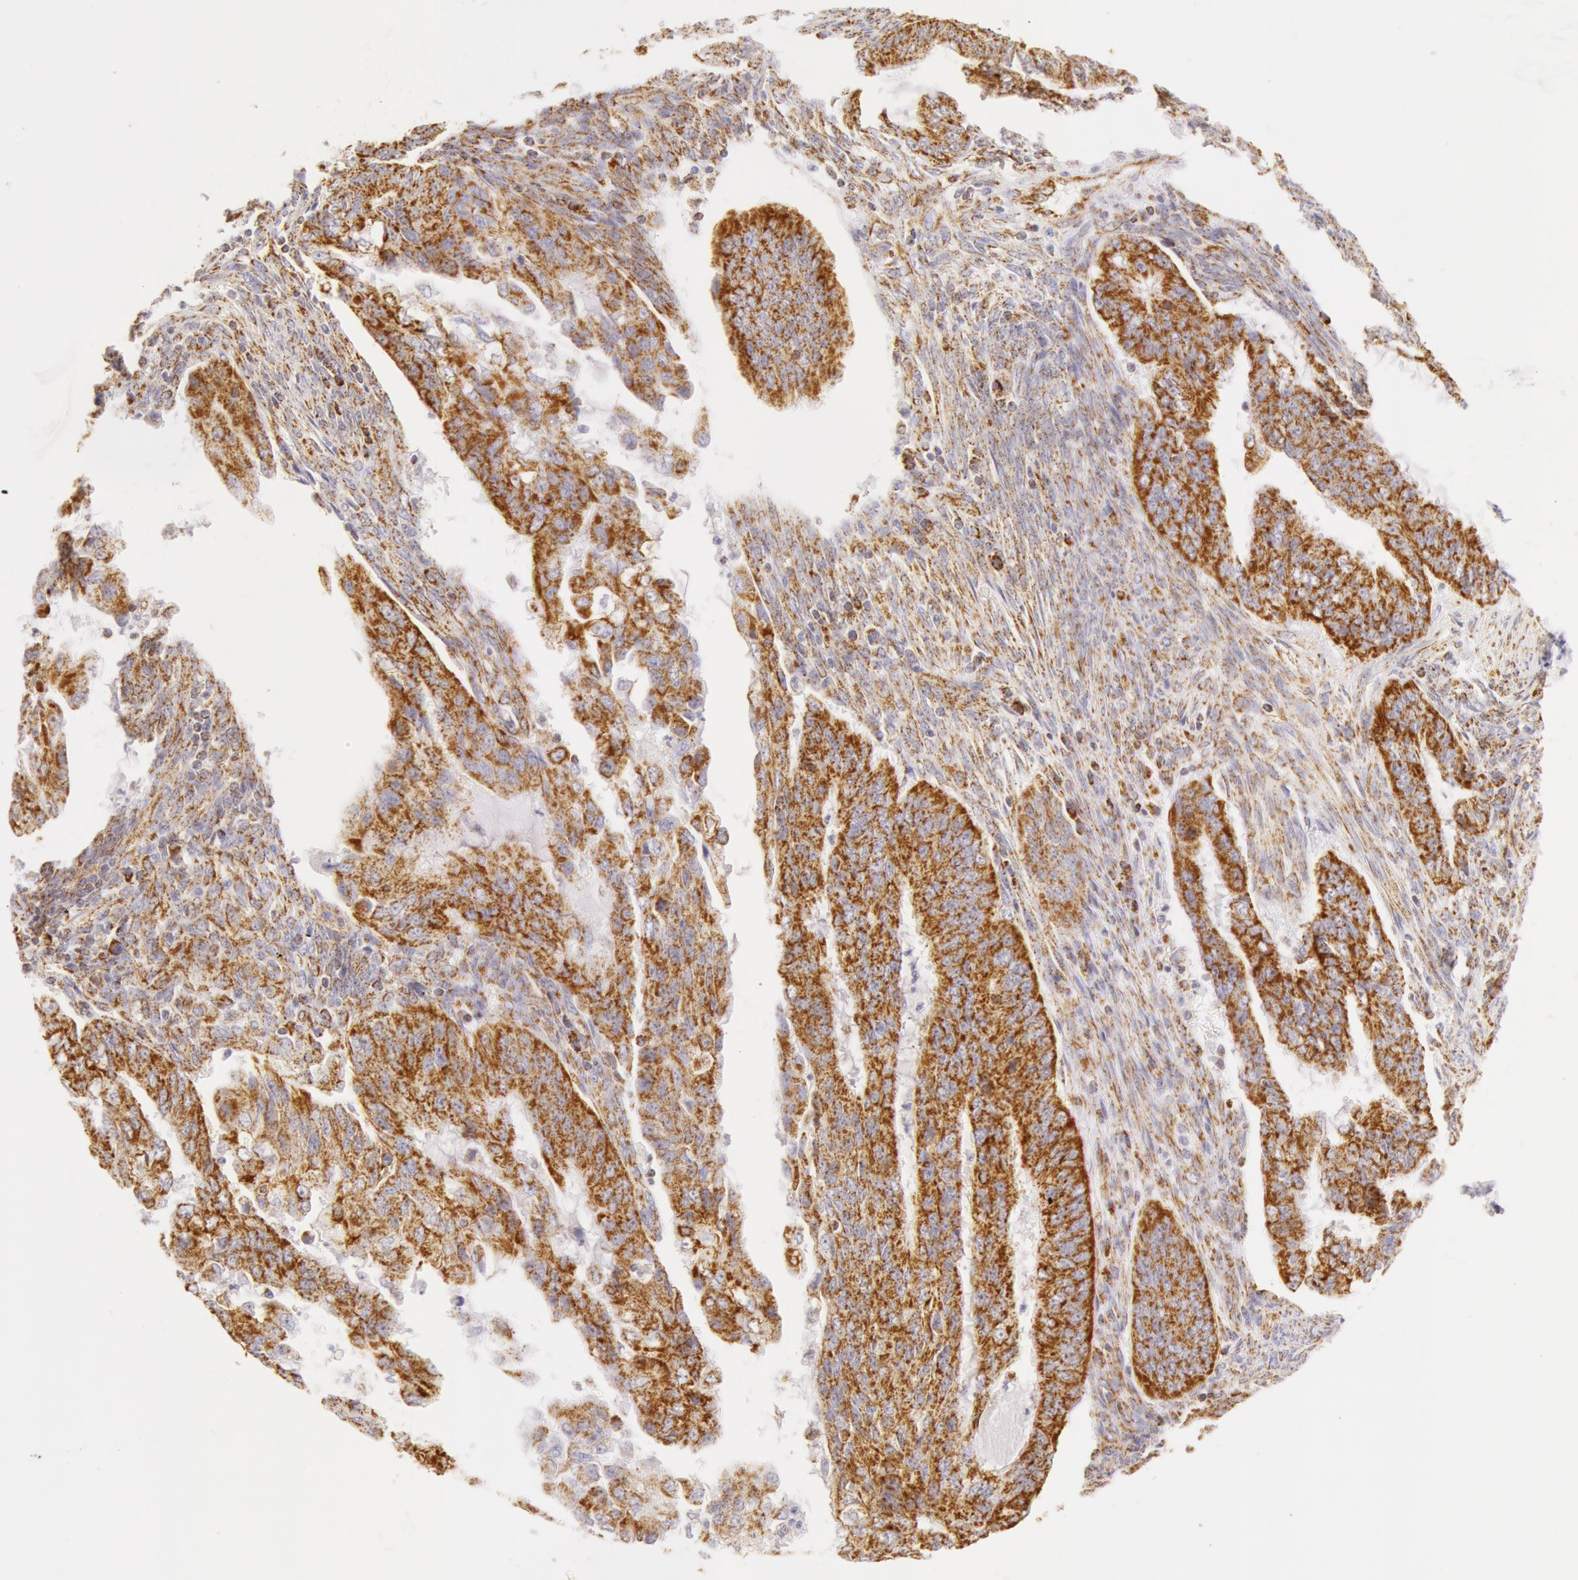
{"staining": {"intensity": "moderate", "quantity": ">75%", "location": "cytoplasmic/membranous"}, "tissue": "endometrial cancer", "cell_type": "Tumor cells", "image_type": "cancer", "snomed": [{"axis": "morphology", "description": "Adenocarcinoma, NOS"}, {"axis": "topography", "description": "Endometrium"}], "caption": "About >75% of tumor cells in human endometrial adenocarcinoma reveal moderate cytoplasmic/membranous protein positivity as visualized by brown immunohistochemical staining.", "gene": "ATP5F1B", "patient": {"sex": "female", "age": 75}}